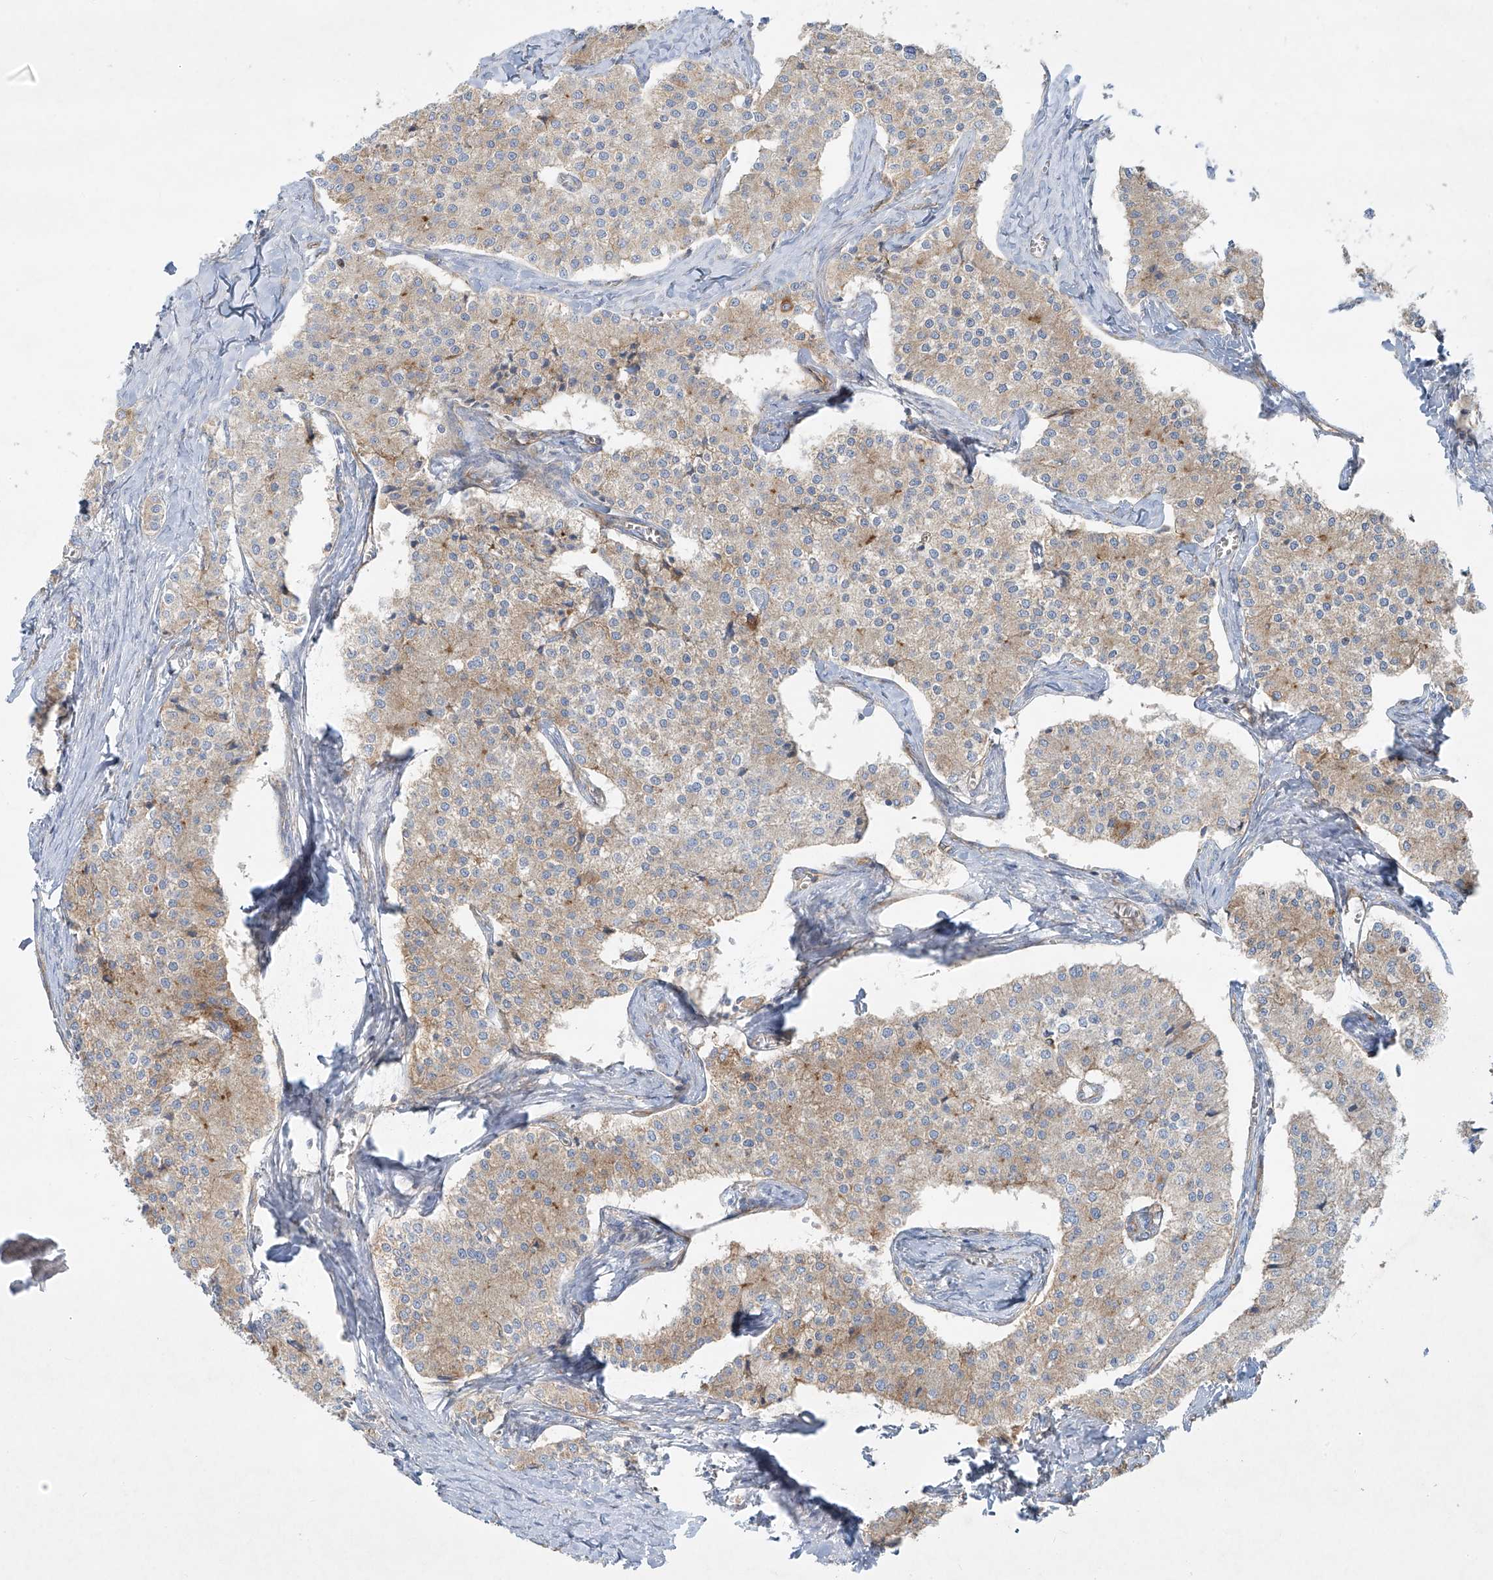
{"staining": {"intensity": "weak", "quantity": "25%-75%", "location": "cytoplasmic/membranous"}, "tissue": "carcinoid", "cell_type": "Tumor cells", "image_type": "cancer", "snomed": [{"axis": "morphology", "description": "Carcinoid, malignant, NOS"}, {"axis": "topography", "description": "Colon"}], "caption": "An image of human carcinoid (malignant) stained for a protein demonstrates weak cytoplasmic/membranous brown staining in tumor cells. (Stains: DAB in brown, nuclei in blue, Microscopy: brightfield microscopy at high magnification).", "gene": "VAMP5", "patient": {"sex": "female", "age": 52}}